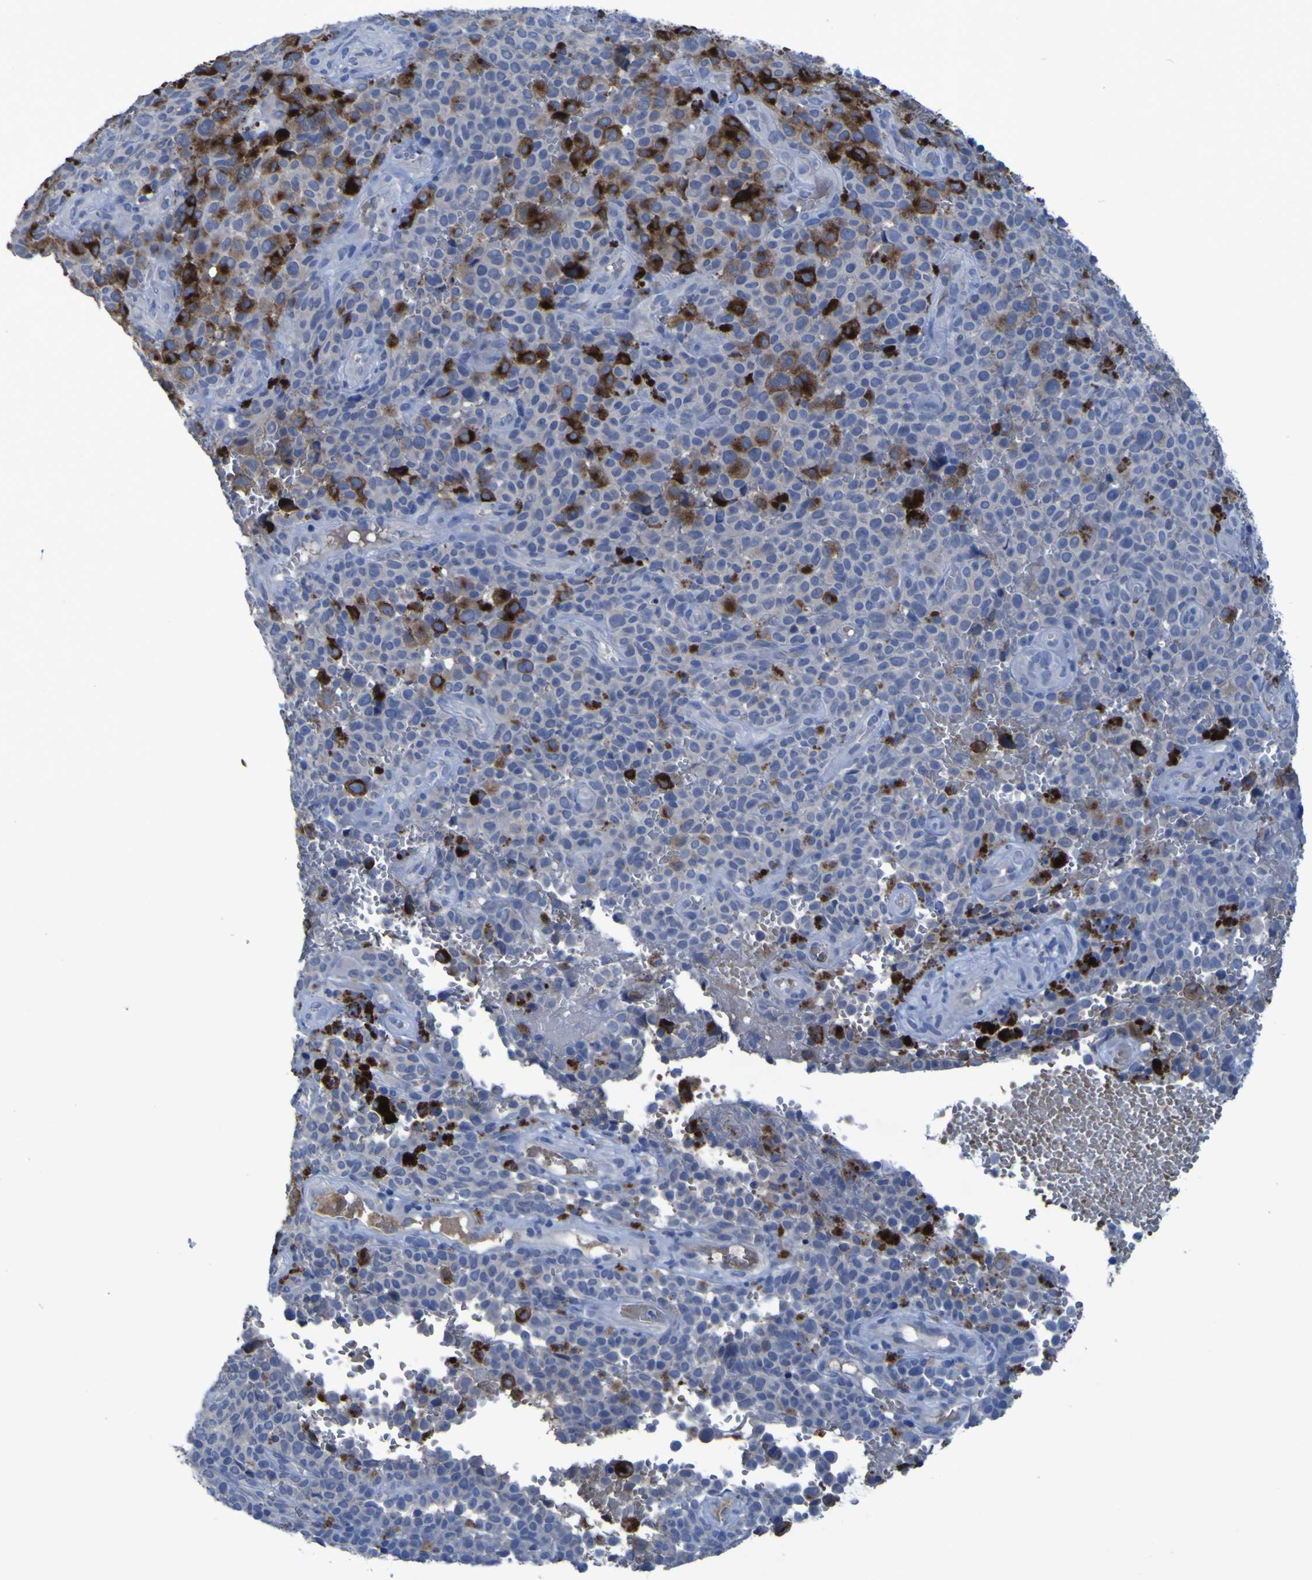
{"staining": {"intensity": "strong", "quantity": "<25%", "location": "cytoplasmic/membranous"}, "tissue": "melanoma", "cell_type": "Tumor cells", "image_type": "cancer", "snomed": [{"axis": "morphology", "description": "Malignant melanoma, NOS"}, {"axis": "topography", "description": "Skin"}], "caption": "Approximately <25% of tumor cells in human malignant melanoma display strong cytoplasmic/membranous protein expression as visualized by brown immunohistochemical staining.", "gene": "SGK2", "patient": {"sex": "female", "age": 82}}